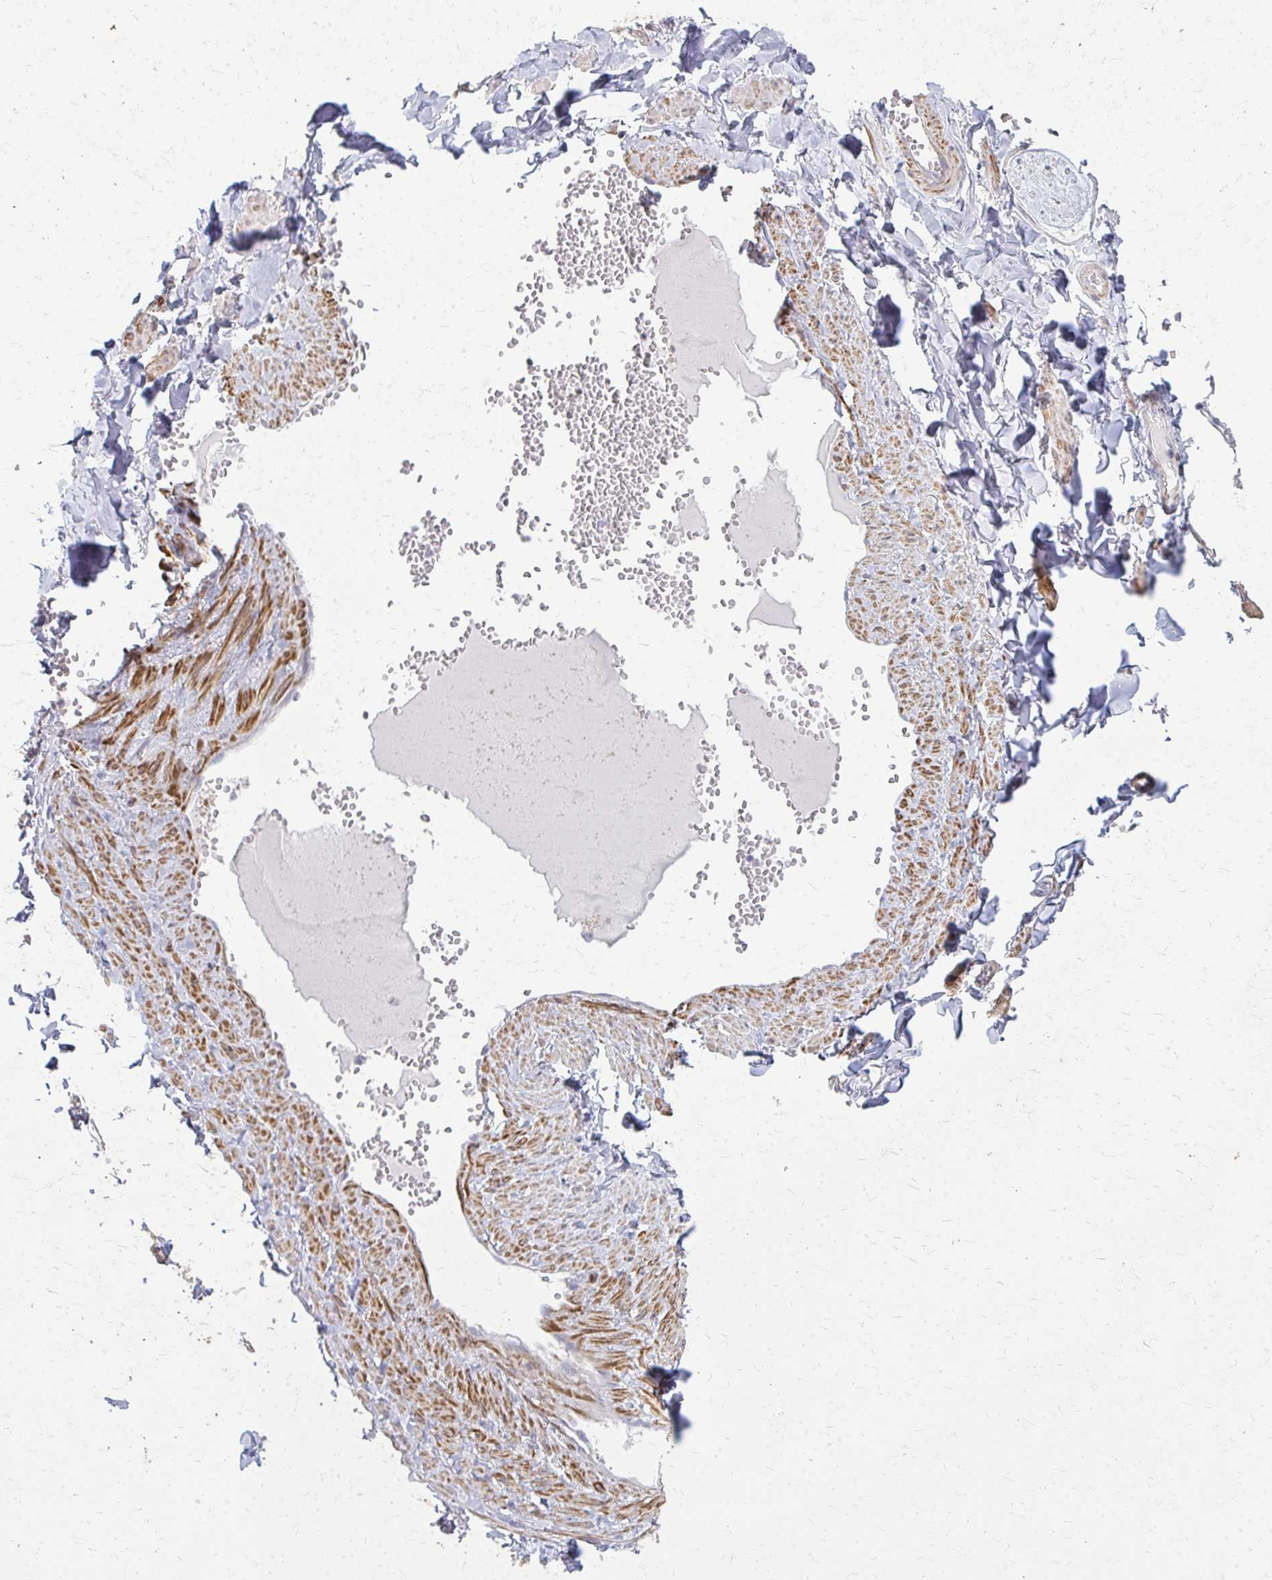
{"staining": {"intensity": "negative", "quantity": "none", "location": "none"}, "tissue": "adipose tissue", "cell_type": "Adipocytes", "image_type": "normal", "snomed": [{"axis": "morphology", "description": "Normal tissue, NOS"}, {"axis": "topography", "description": "Vulva"}, {"axis": "topography", "description": "Peripheral nerve tissue"}], "caption": "A histopathology image of adipose tissue stained for a protein reveals no brown staining in adipocytes.", "gene": "TENM4", "patient": {"sex": "female", "age": 66}}